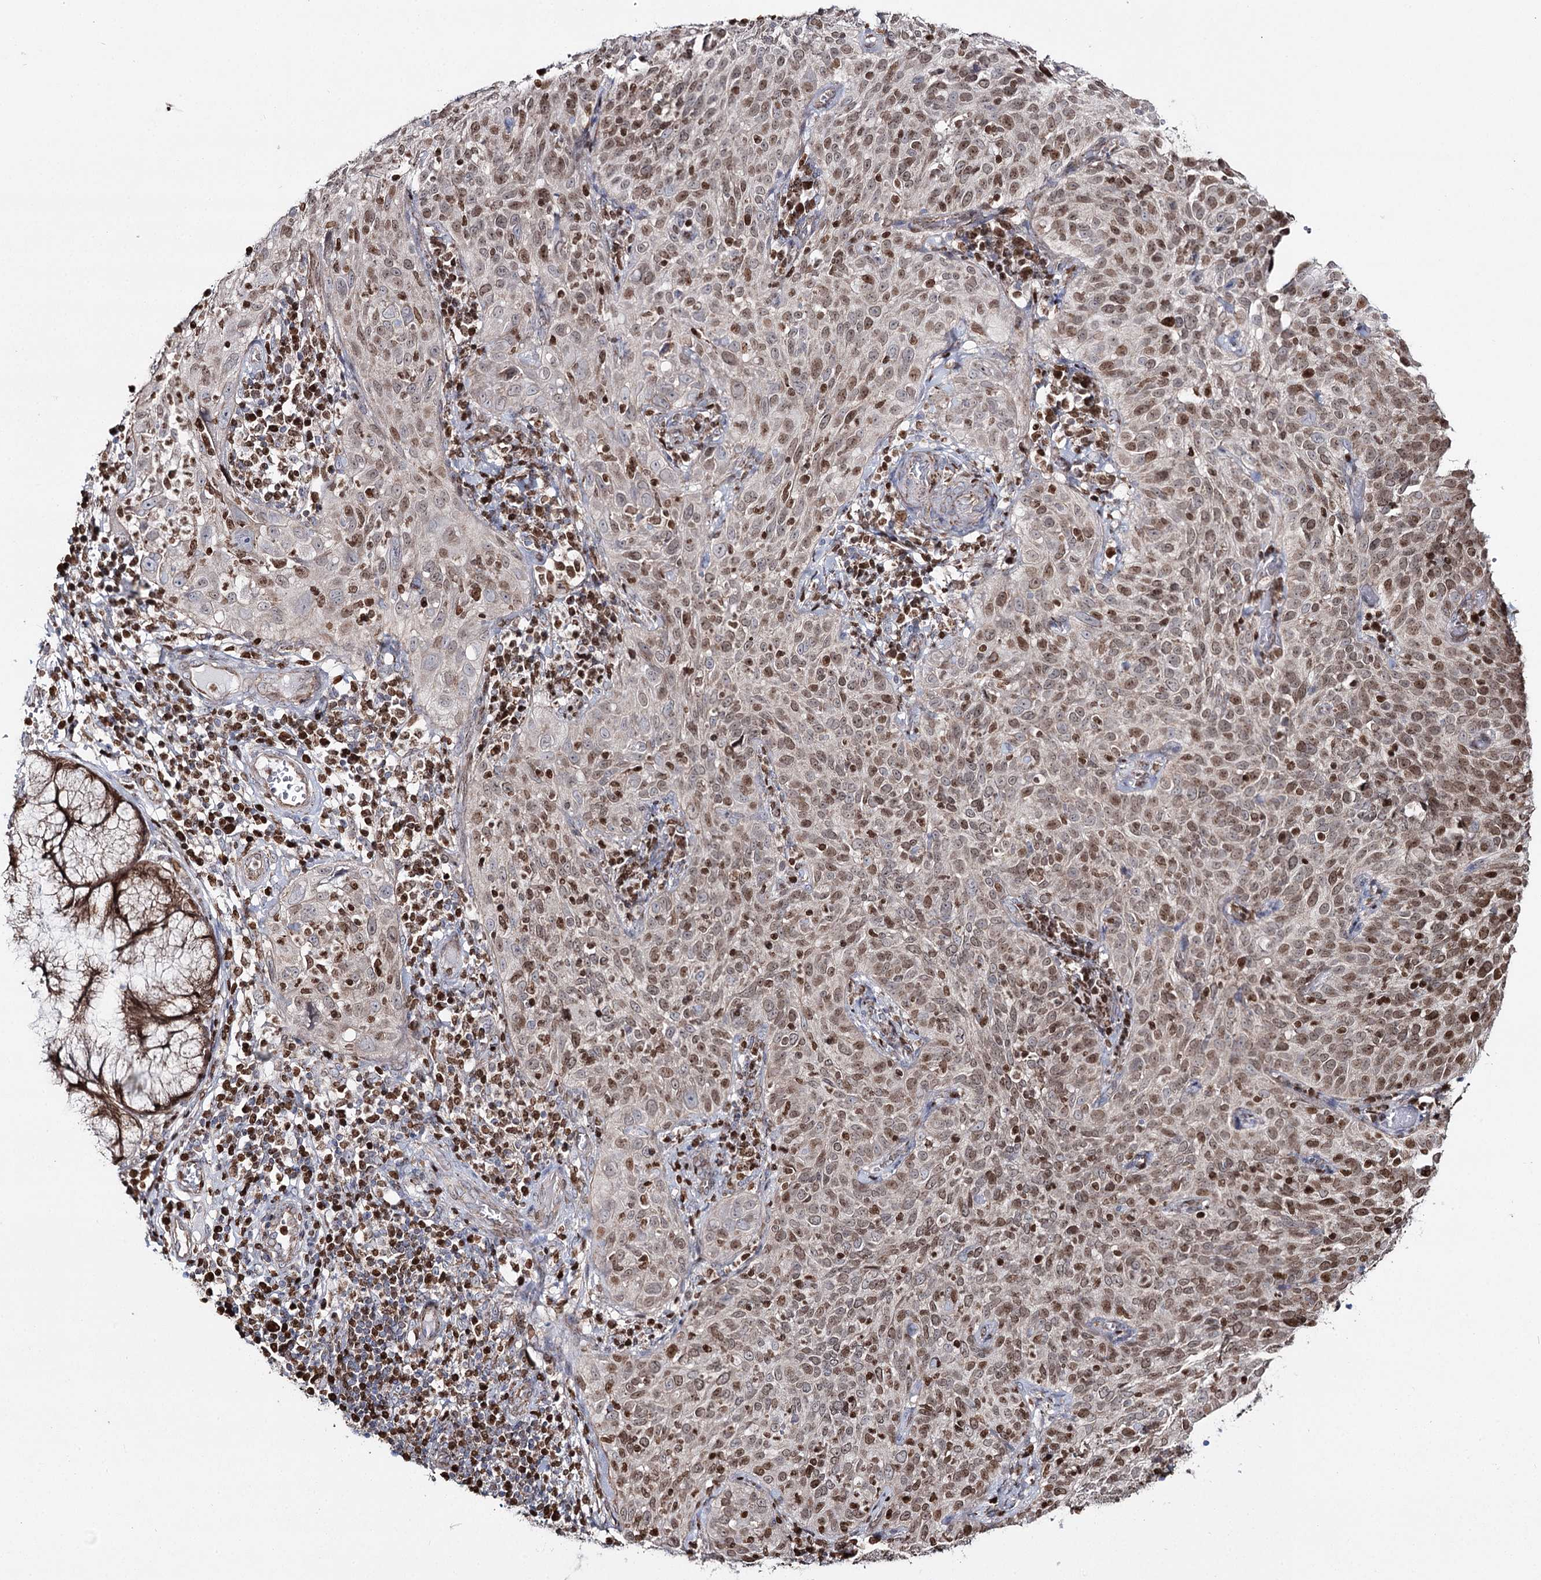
{"staining": {"intensity": "moderate", "quantity": ">75%", "location": "nuclear"}, "tissue": "cervical cancer", "cell_type": "Tumor cells", "image_type": "cancer", "snomed": [{"axis": "morphology", "description": "Squamous cell carcinoma, NOS"}, {"axis": "topography", "description": "Cervix"}], "caption": "Cervical cancer stained with a brown dye demonstrates moderate nuclear positive staining in about >75% of tumor cells.", "gene": "PDHX", "patient": {"sex": "female", "age": 31}}